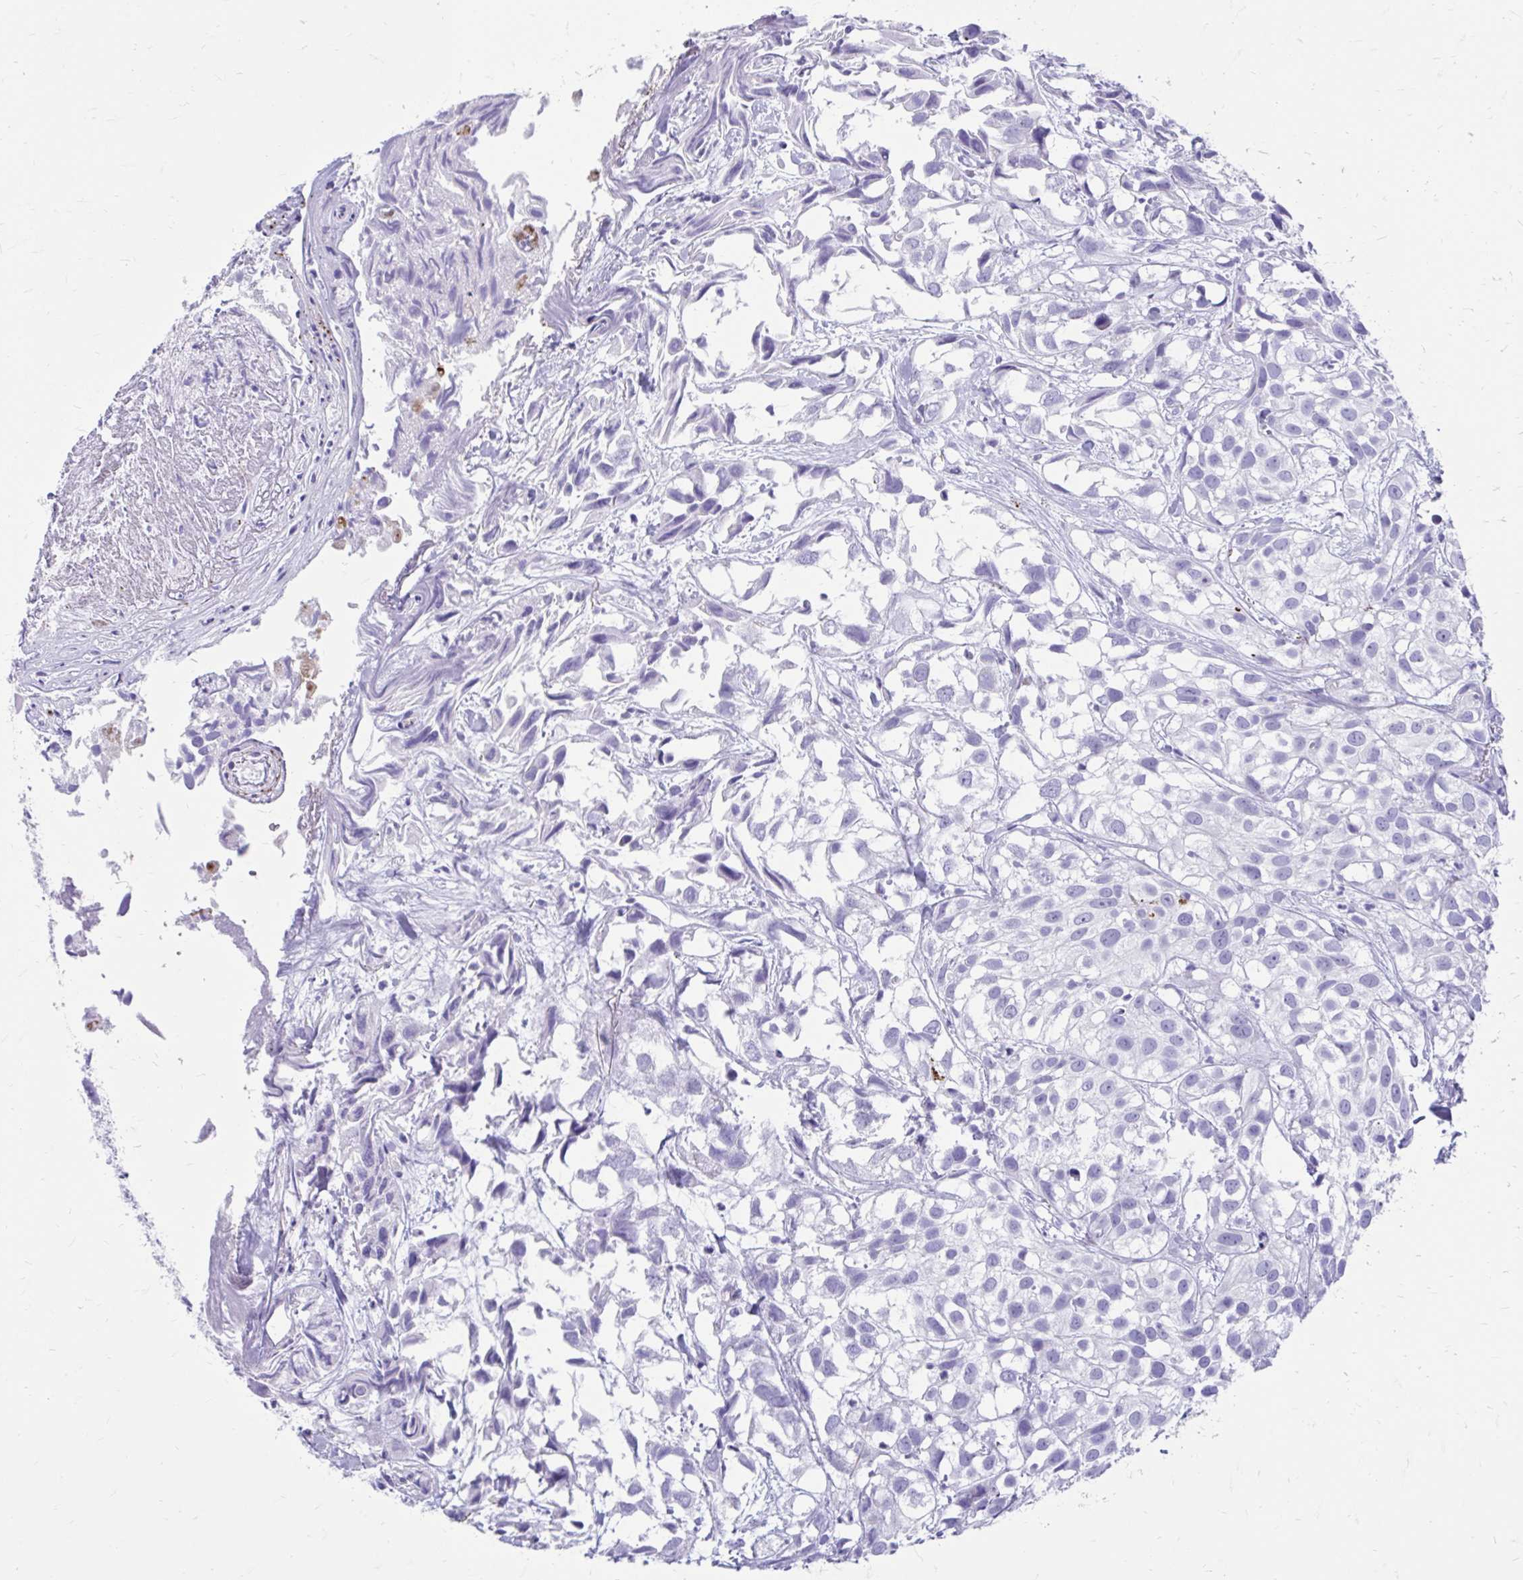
{"staining": {"intensity": "negative", "quantity": "none", "location": "none"}, "tissue": "urothelial cancer", "cell_type": "Tumor cells", "image_type": "cancer", "snomed": [{"axis": "morphology", "description": "Urothelial carcinoma, High grade"}, {"axis": "topography", "description": "Urinary bladder"}], "caption": "DAB (3,3'-diaminobenzidine) immunohistochemical staining of human urothelial cancer demonstrates no significant staining in tumor cells. Brightfield microscopy of IHC stained with DAB (3,3'-diaminobenzidine) (brown) and hematoxylin (blue), captured at high magnification.", "gene": "SATL1", "patient": {"sex": "male", "age": 56}}